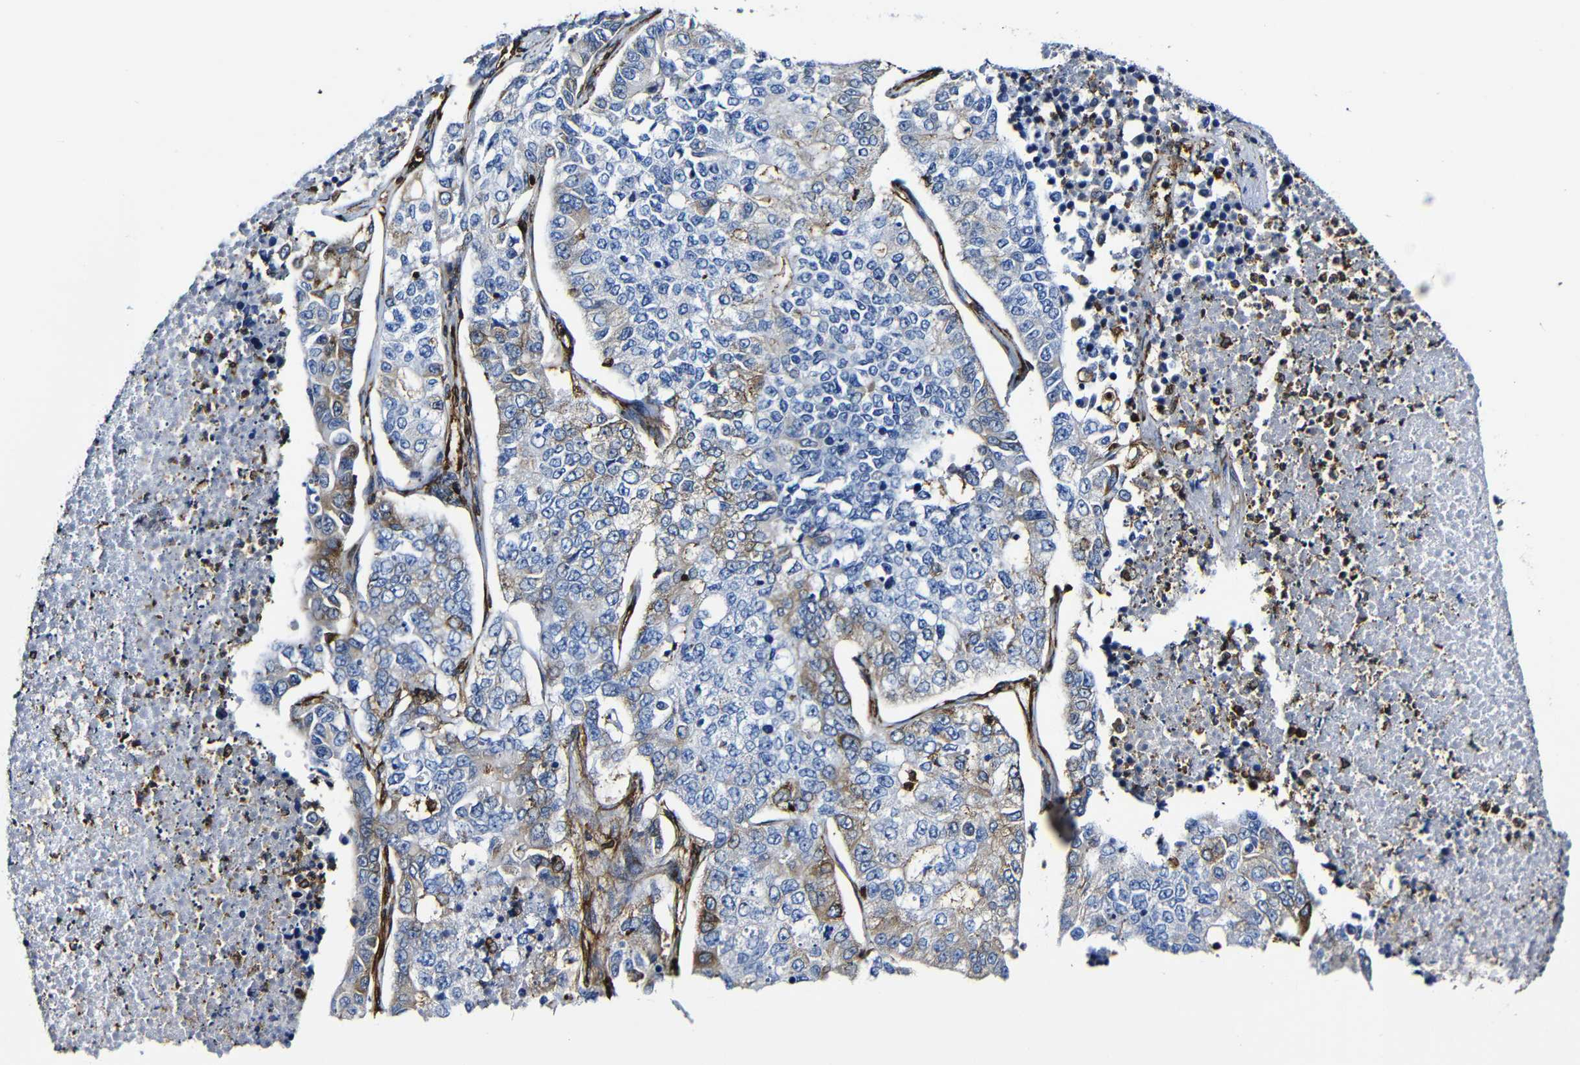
{"staining": {"intensity": "weak", "quantity": "<25%", "location": "cytoplasmic/membranous"}, "tissue": "lung cancer", "cell_type": "Tumor cells", "image_type": "cancer", "snomed": [{"axis": "morphology", "description": "Adenocarcinoma, NOS"}, {"axis": "topography", "description": "Lung"}], "caption": "Immunohistochemical staining of lung adenocarcinoma displays no significant positivity in tumor cells.", "gene": "MSN", "patient": {"sex": "male", "age": 49}}